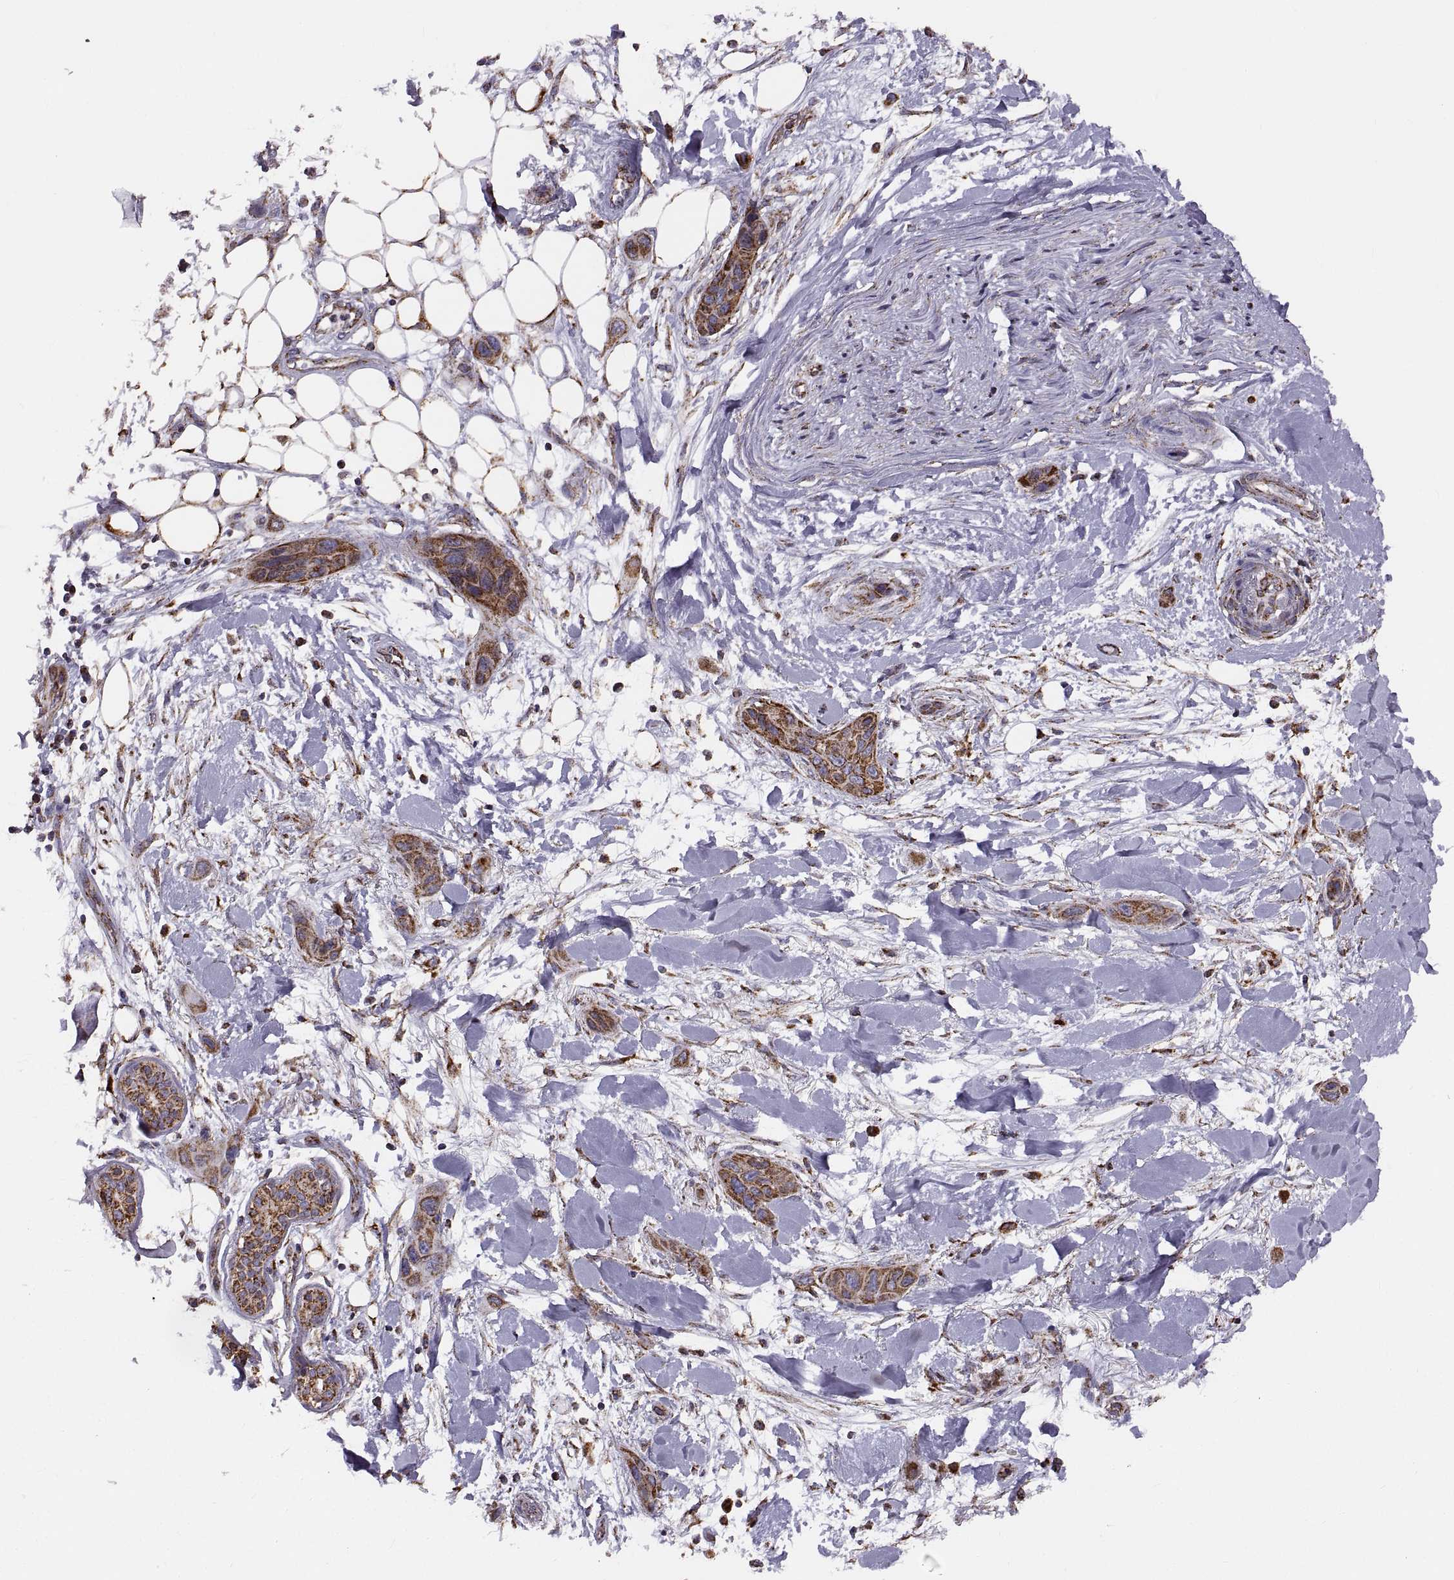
{"staining": {"intensity": "strong", "quantity": ">75%", "location": "cytoplasmic/membranous"}, "tissue": "skin cancer", "cell_type": "Tumor cells", "image_type": "cancer", "snomed": [{"axis": "morphology", "description": "Squamous cell carcinoma, NOS"}, {"axis": "topography", "description": "Skin"}], "caption": "The immunohistochemical stain labels strong cytoplasmic/membranous expression in tumor cells of squamous cell carcinoma (skin) tissue. (Stains: DAB (3,3'-diaminobenzidine) in brown, nuclei in blue, Microscopy: brightfield microscopy at high magnification).", "gene": "ARSD", "patient": {"sex": "male", "age": 79}}